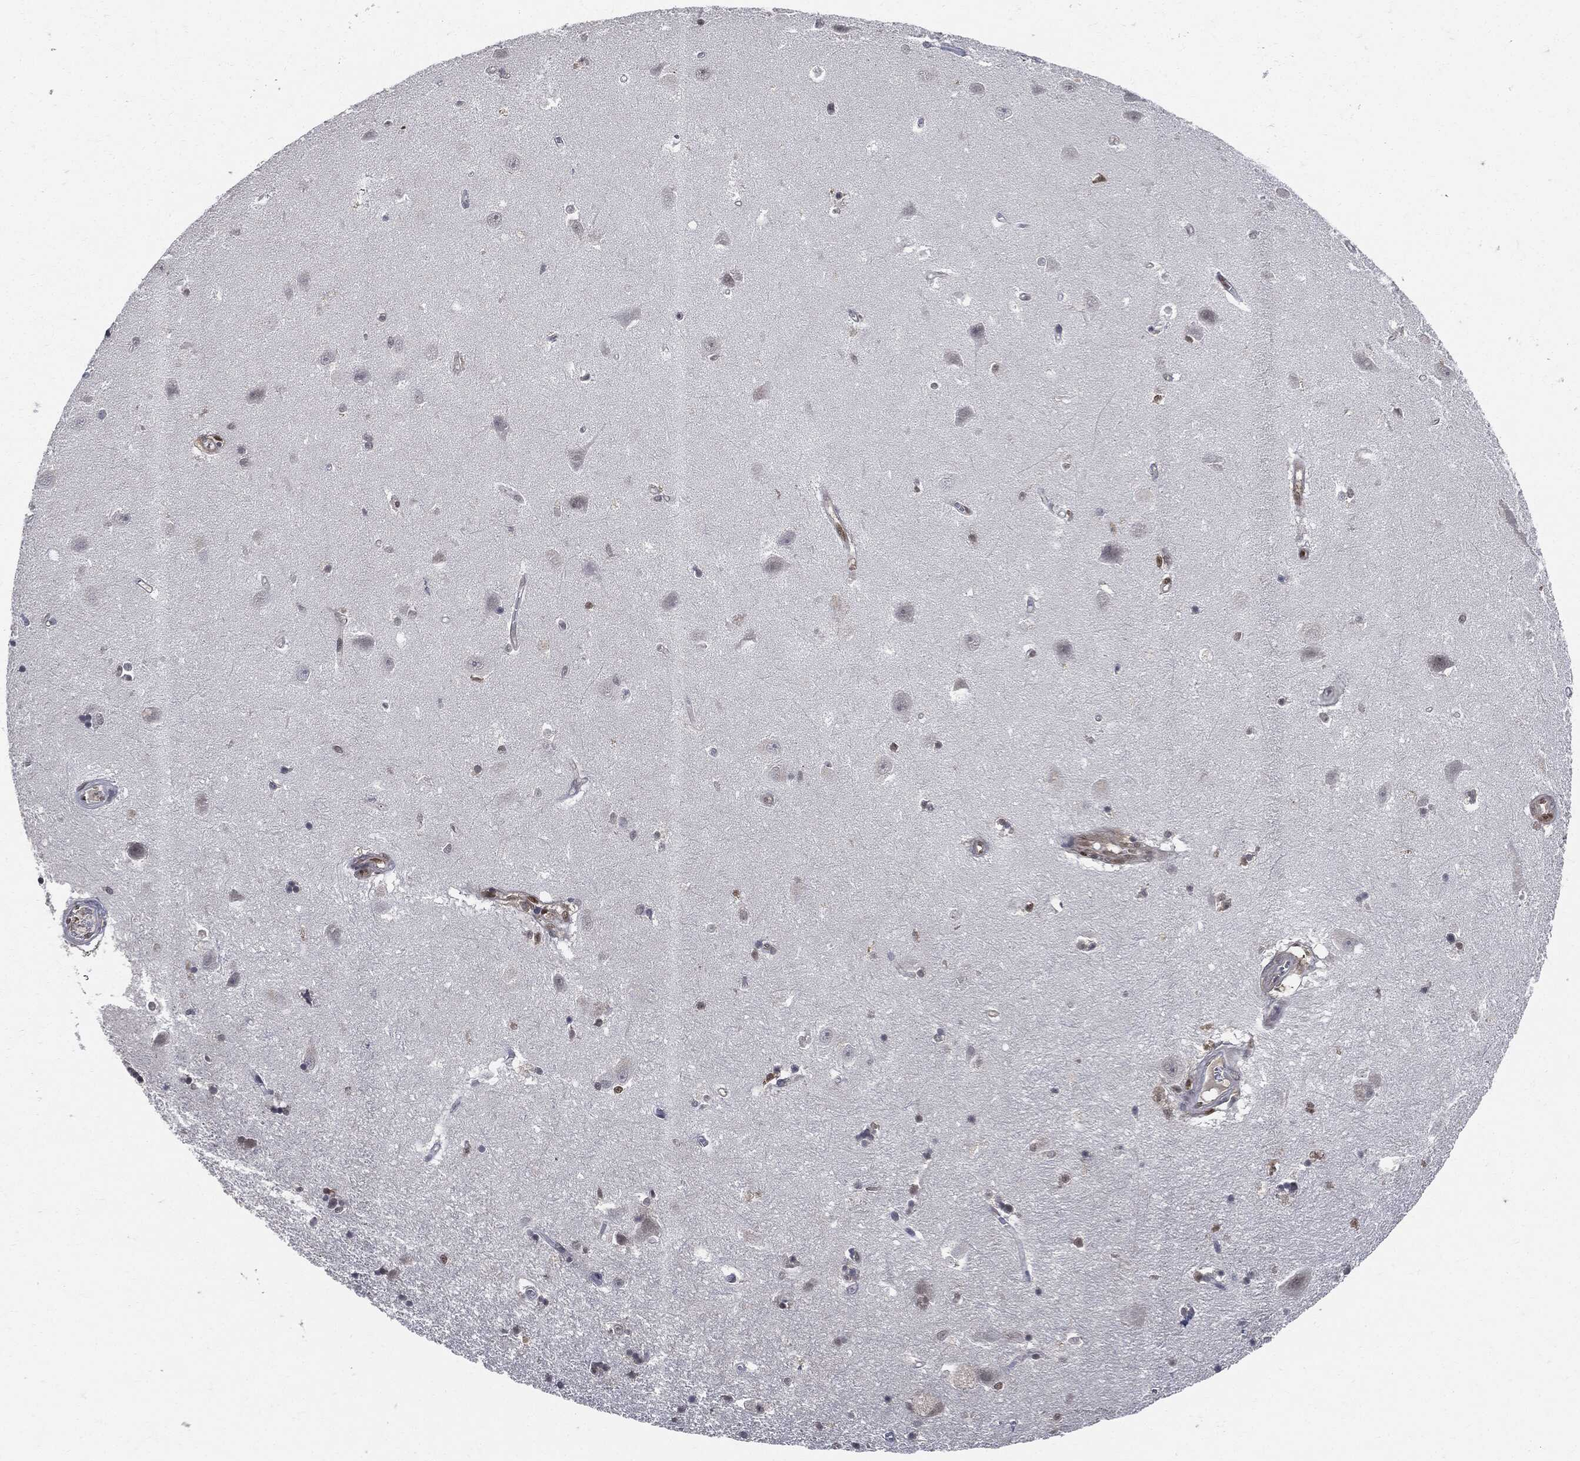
{"staining": {"intensity": "strong", "quantity": "<25%", "location": "nuclear"}, "tissue": "hippocampus", "cell_type": "Glial cells", "image_type": "normal", "snomed": [{"axis": "morphology", "description": "Normal tissue, NOS"}, {"axis": "topography", "description": "Hippocampus"}], "caption": "Immunohistochemical staining of normal human hippocampus shows medium levels of strong nuclear expression in approximately <25% of glial cells.", "gene": "PCNA", "patient": {"sex": "female", "age": 64}}